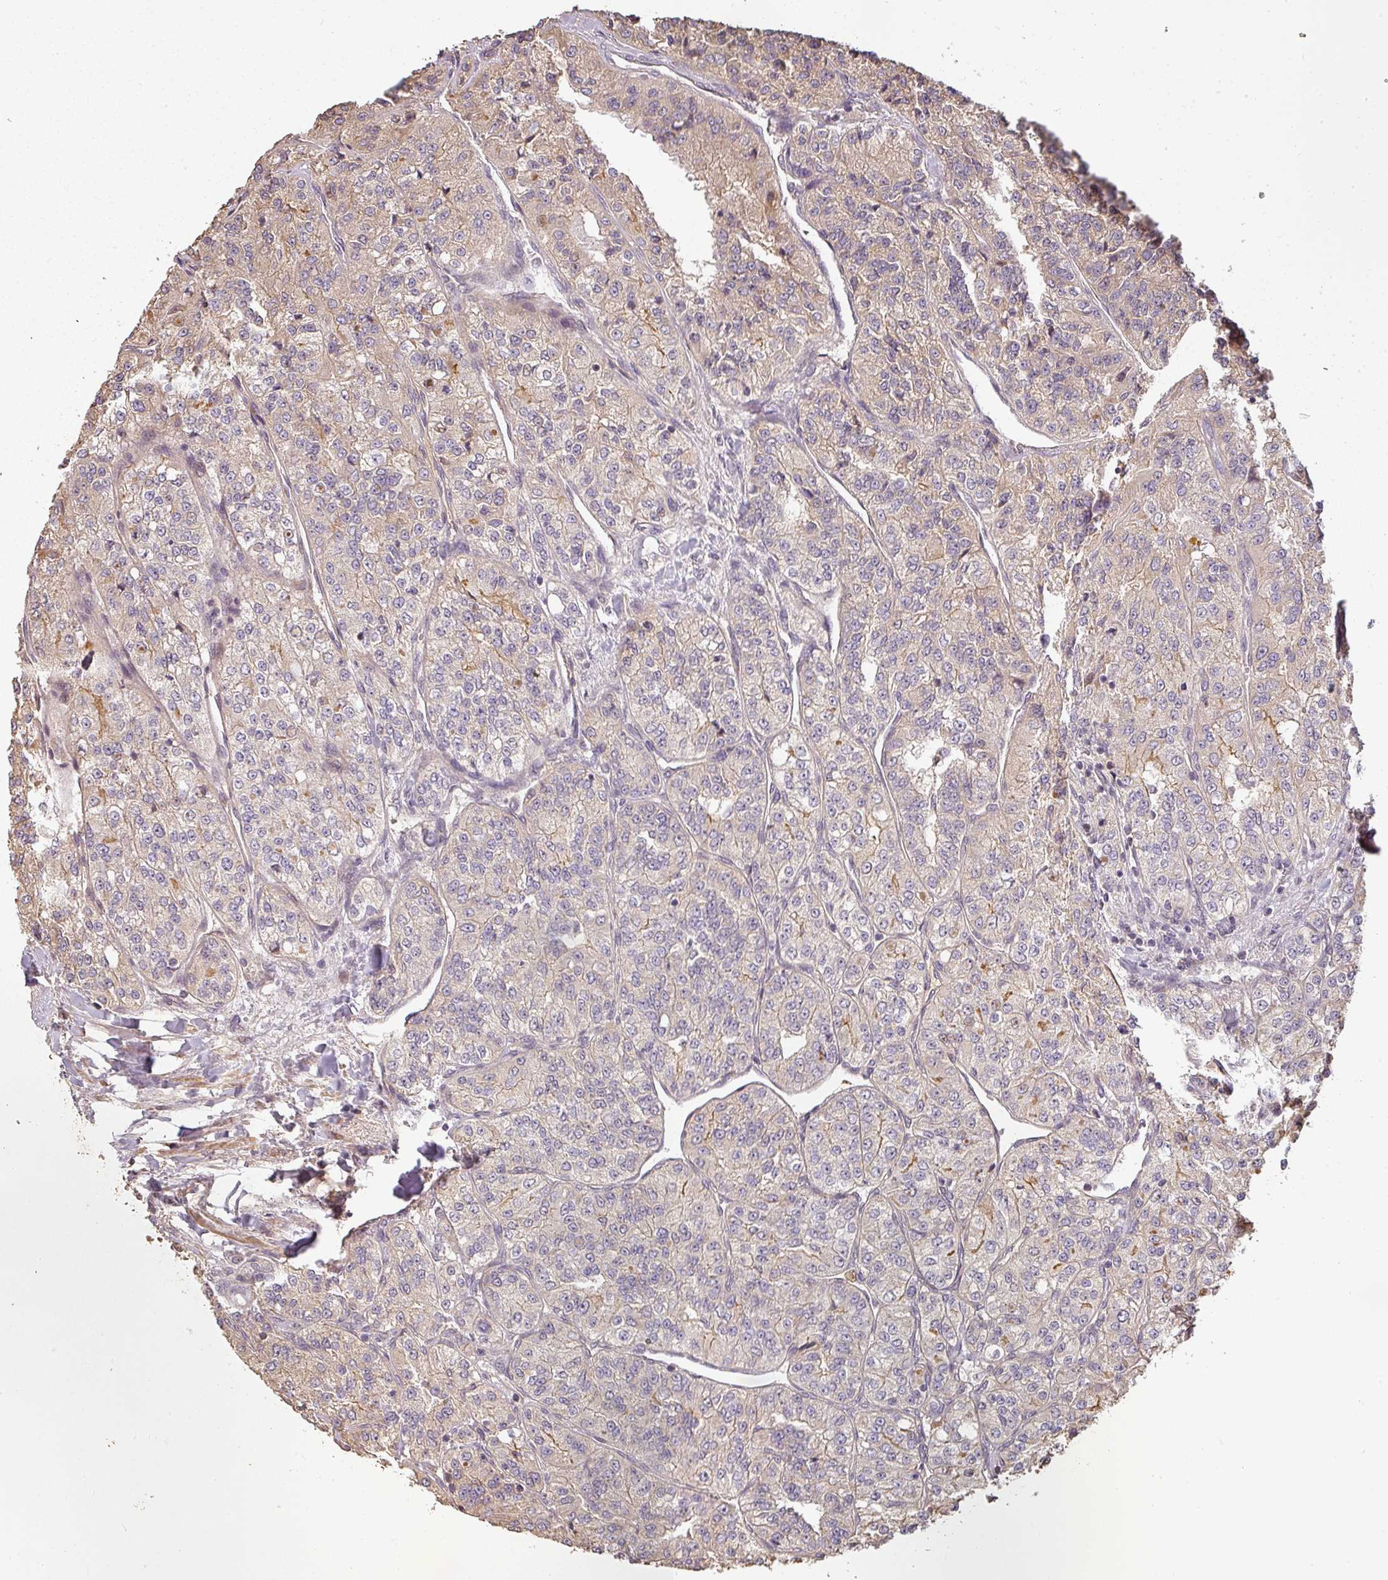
{"staining": {"intensity": "weak", "quantity": "25%-75%", "location": "cytoplasmic/membranous"}, "tissue": "renal cancer", "cell_type": "Tumor cells", "image_type": "cancer", "snomed": [{"axis": "morphology", "description": "Adenocarcinoma, NOS"}, {"axis": "topography", "description": "Kidney"}], "caption": "Immunohistochemical staining of adenocarcinoma (renal) demonstrates low levels of weak cytoplasmic/membranous protein staining in about 25%-75% of tumor cells. (DAB (3,3'-diaminobenzidine) IHC, brown staining for protein, blue staining for nuclei).", "gene": "BPIFB3", "patient": {"sex": "female", "age": 63}}